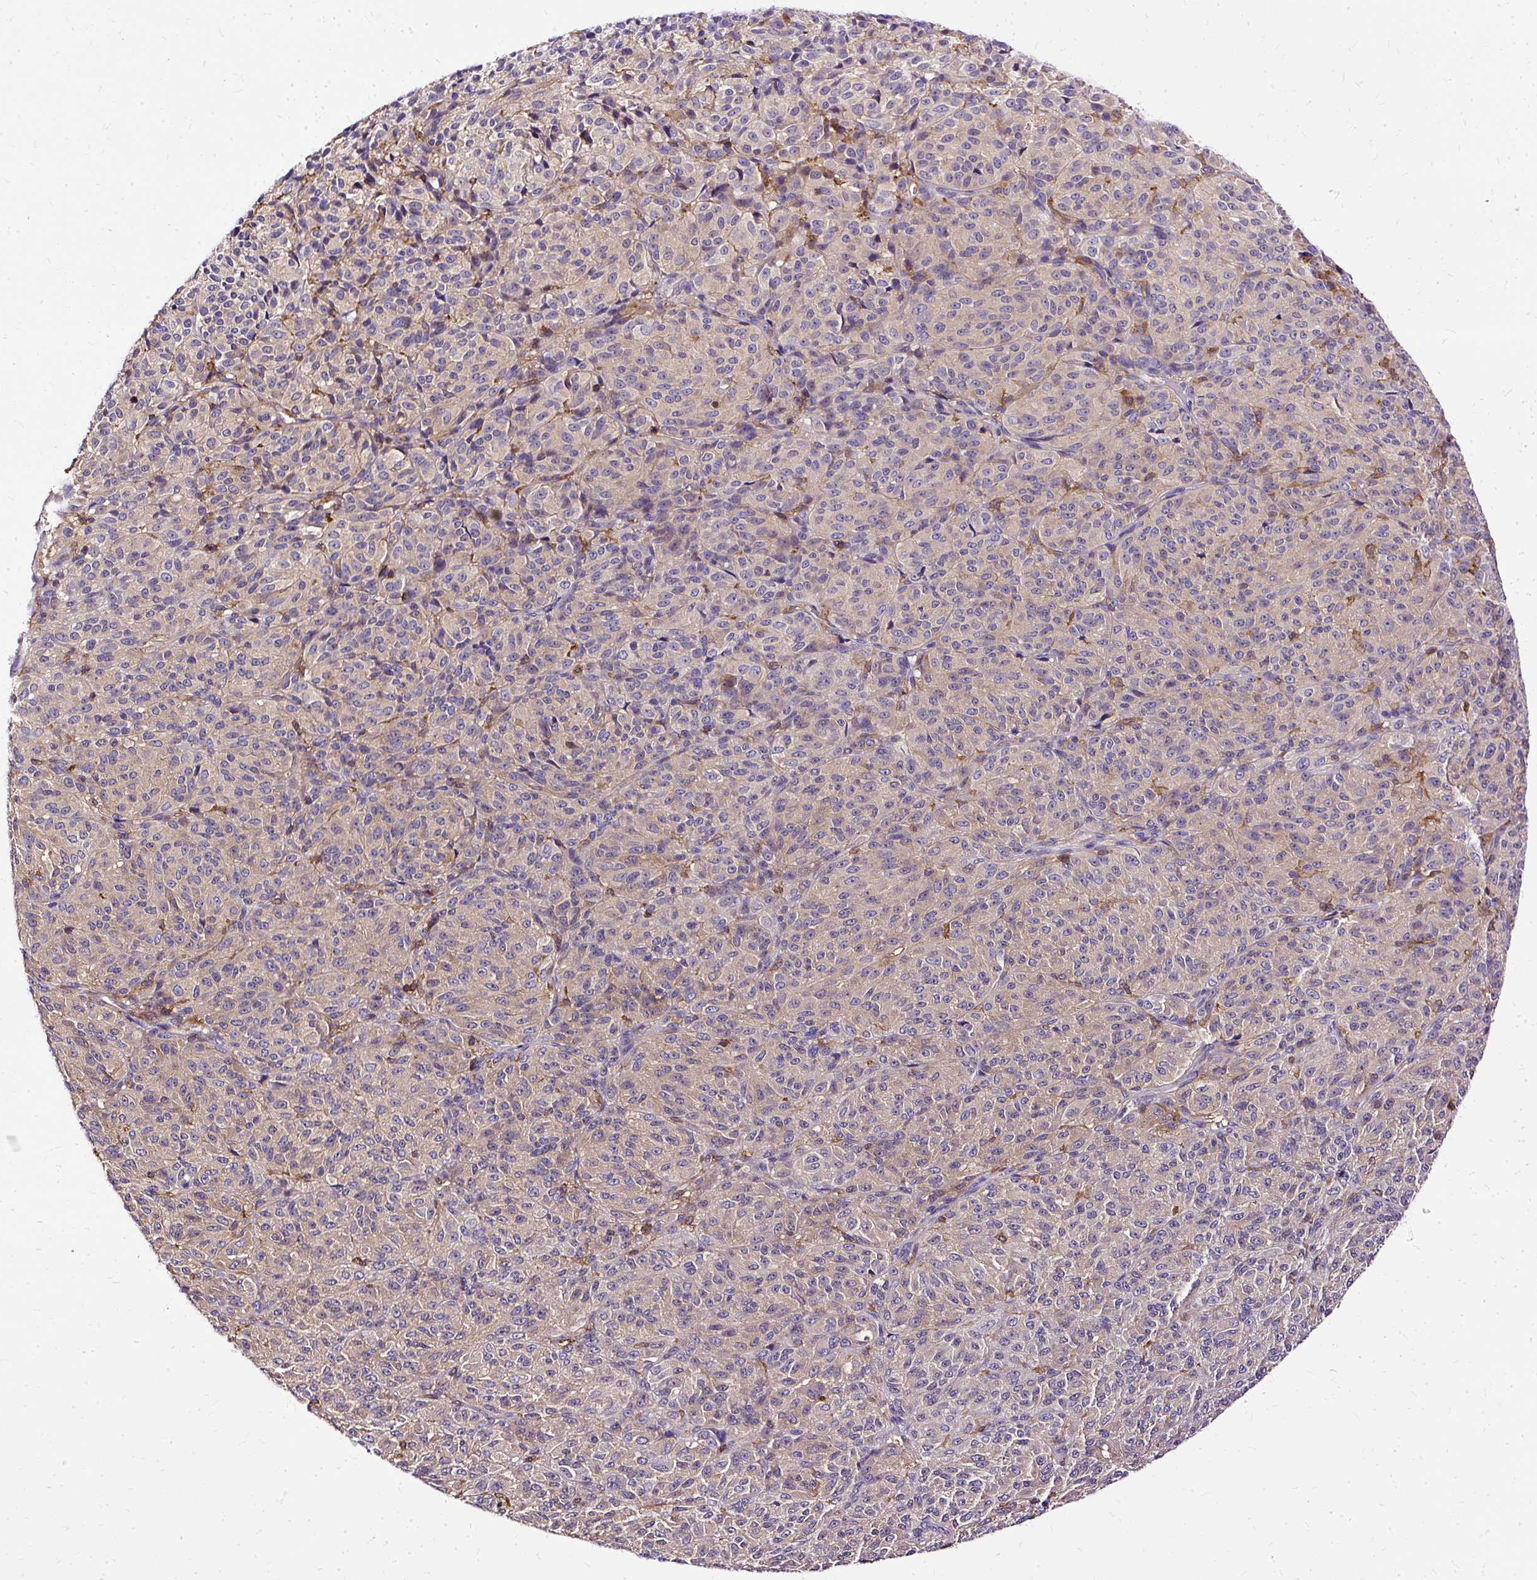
{"staining": {"intensity": "negative", "quantity": "none", "location": "none"}, "tissue": "melanoma", "cell_type": "Tumor cells", "image_type": "cancer", "snomed": [{"axis": "morphology", "description": "Malignant melanoma, Metastatic site"}, {"axis": "topography", "description": "Brain"}], "caption": "An immunohistochemistry image of malignant melanoma (metastatic site) is shown. There is no staining in tumor cells of malignant melanoma (metastatic site).", "gene": "TWF2", "patient": {"sex": "female", "age": 56}}